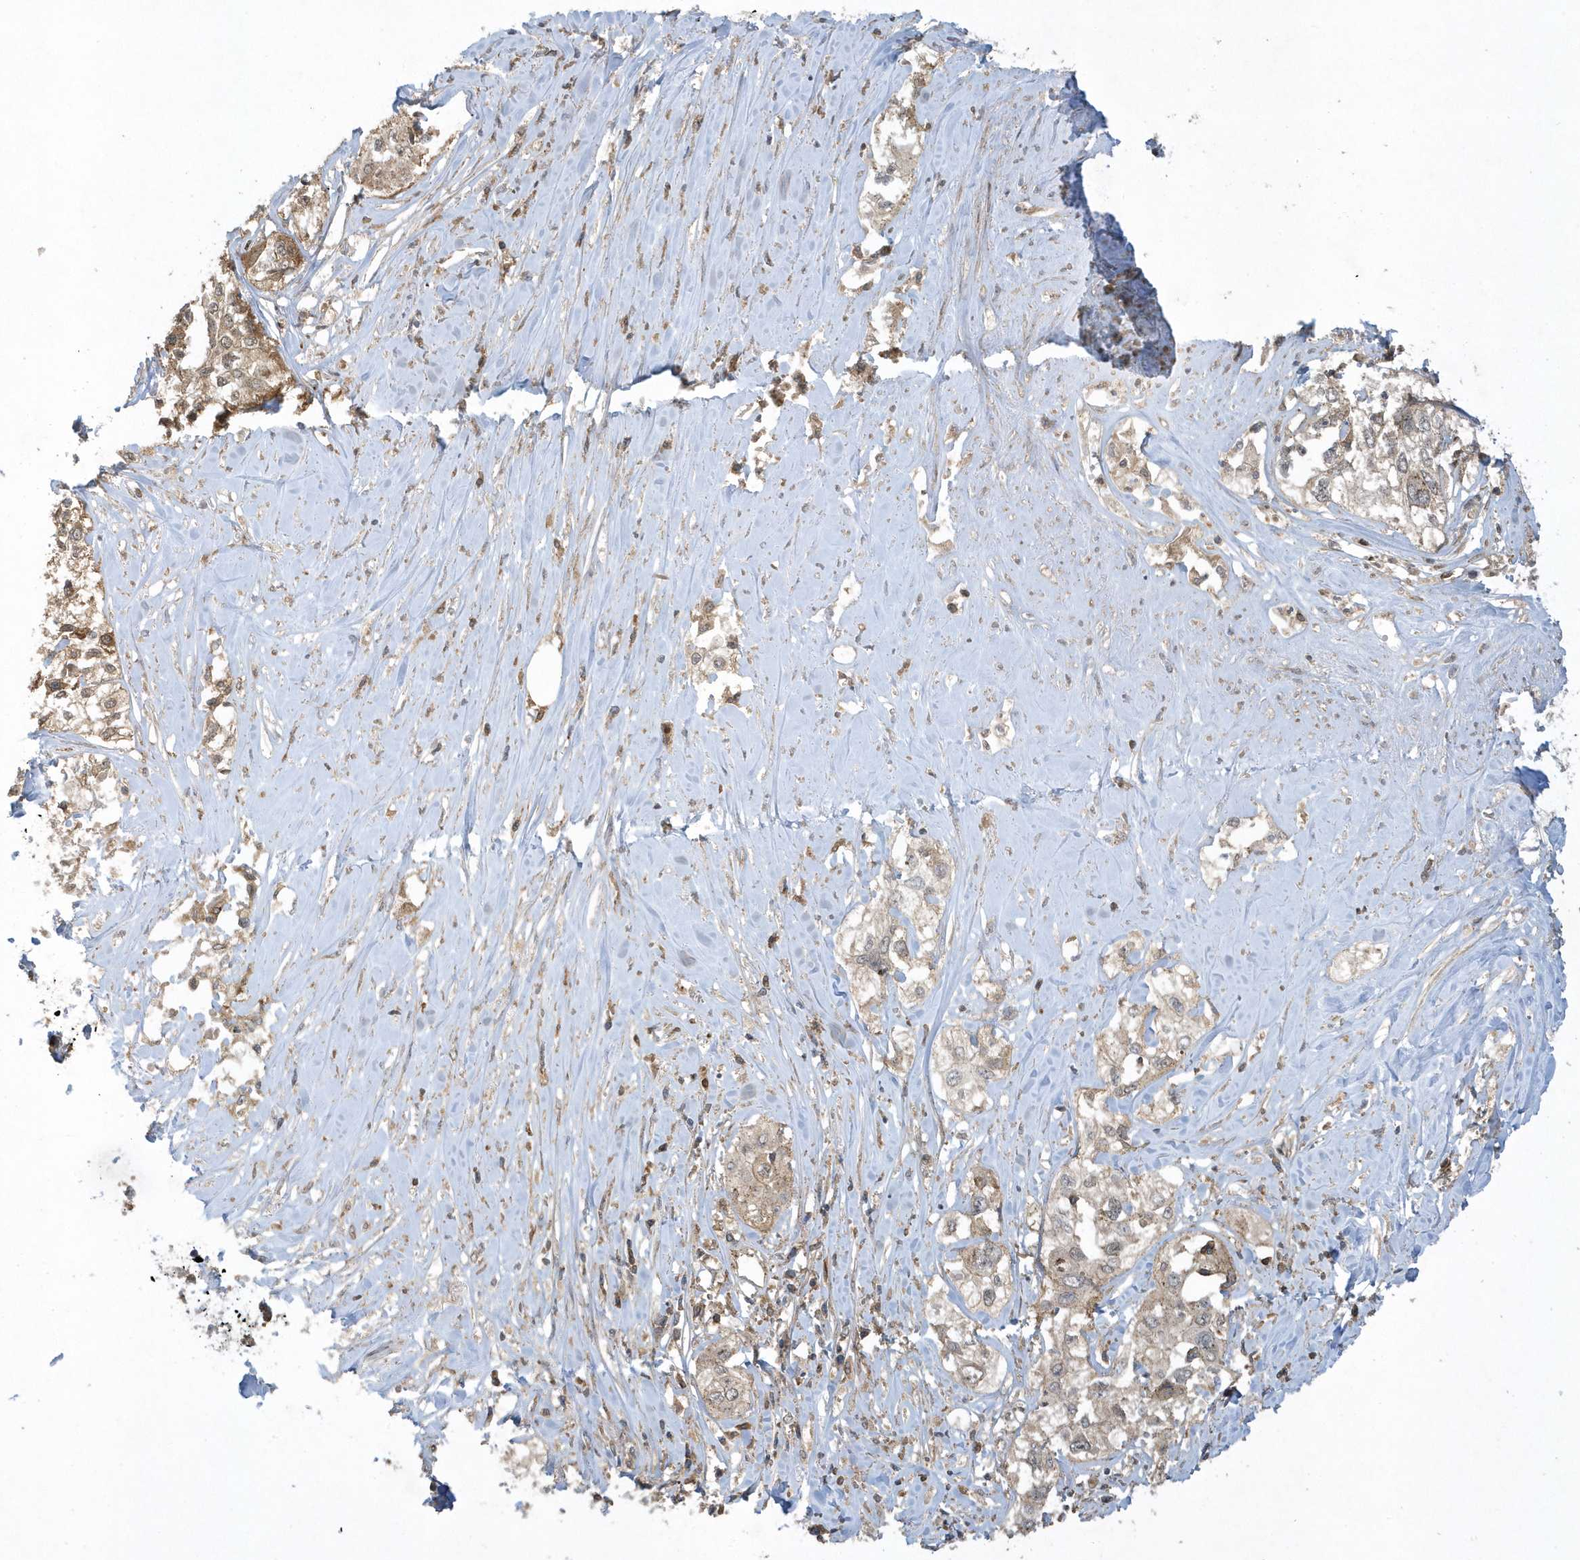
{"staining": {"intensity": "weak", "quantity": "25%-75%", "location": "cytoplasmic/membranous"}, "tissue": "cervical cancer", "cell_type": "Tumor cells", "image_type": "cancer", "snomed": [{"axis": "morphology", "description": "Squamous cell carcinoma, NOS"}, {"axis": "topography", "description": "Cervix"}], "caption": "This photomicrograph exhibits immunohistochemistry staining of human squamous cell carcinoma (cervical), with low weak cytoplasmic/membranous staining in about 25%-75% of tumor cells.", "gene": "STAMBP", "patient": {"sex": "female", "age": 31}}